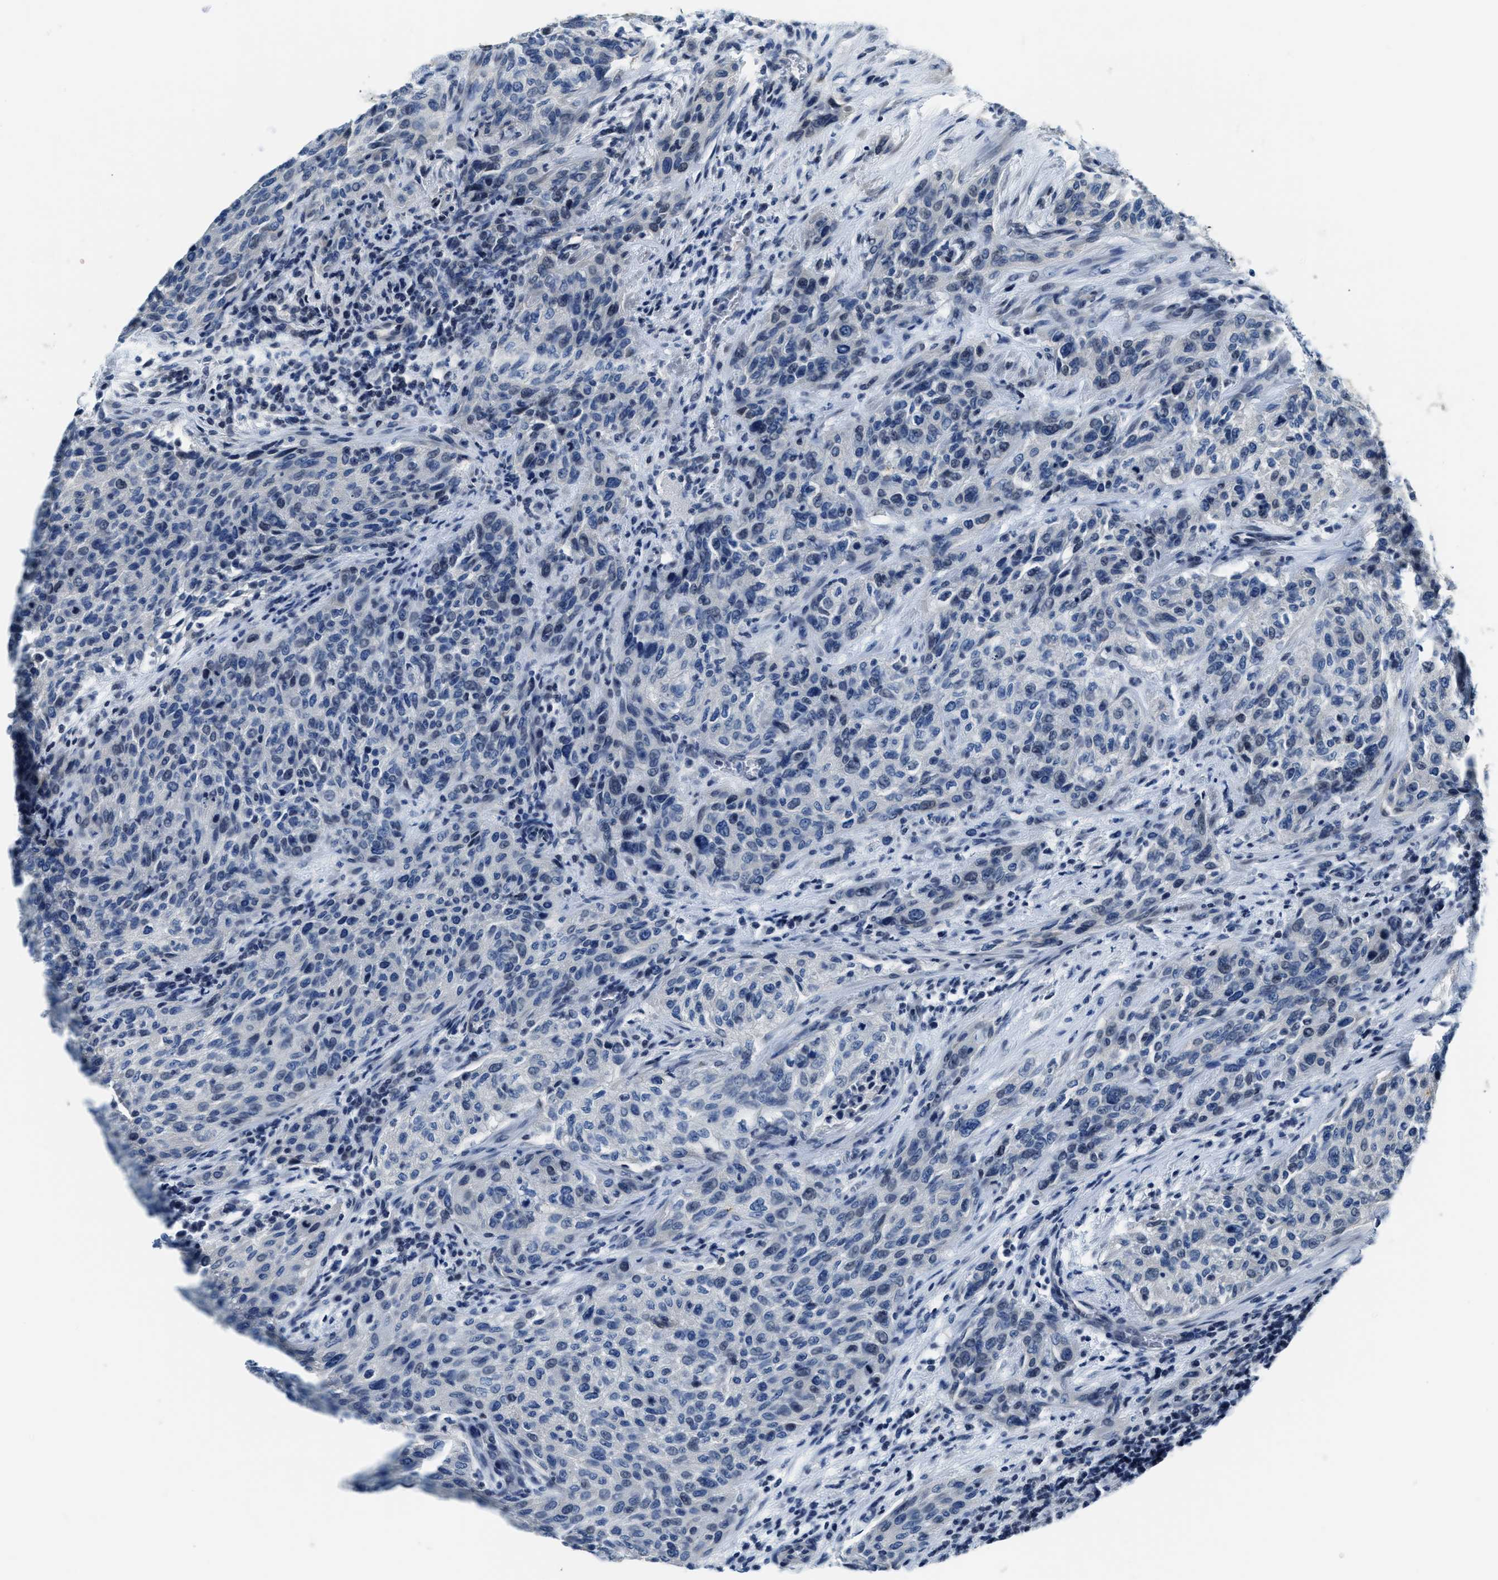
{"staining": {"intensity": "negative", "quantity": "none", "location": "none"}, "tissue": "urothelial cancer", "cell_type": "Tumor cells", "image_type": "cancer", "snomed": [{"axis": "morphology", "description": "Urothelial carcinoma, Low grade"}, {"axis": "morphology", "description": "Urothelial carcinoma, High grade"}, {"axis": "topography", "description": "Urinary bladder"}], "caption": "This photomicrograph is of high-grade urothelial carcinoma stained with IHC to label a protein in brown with the nuclei are counter-stained blue. There is no positivity in tumor cells.", "gene": "ASZ1", "patient": {"sex": "male", "age": 35}}